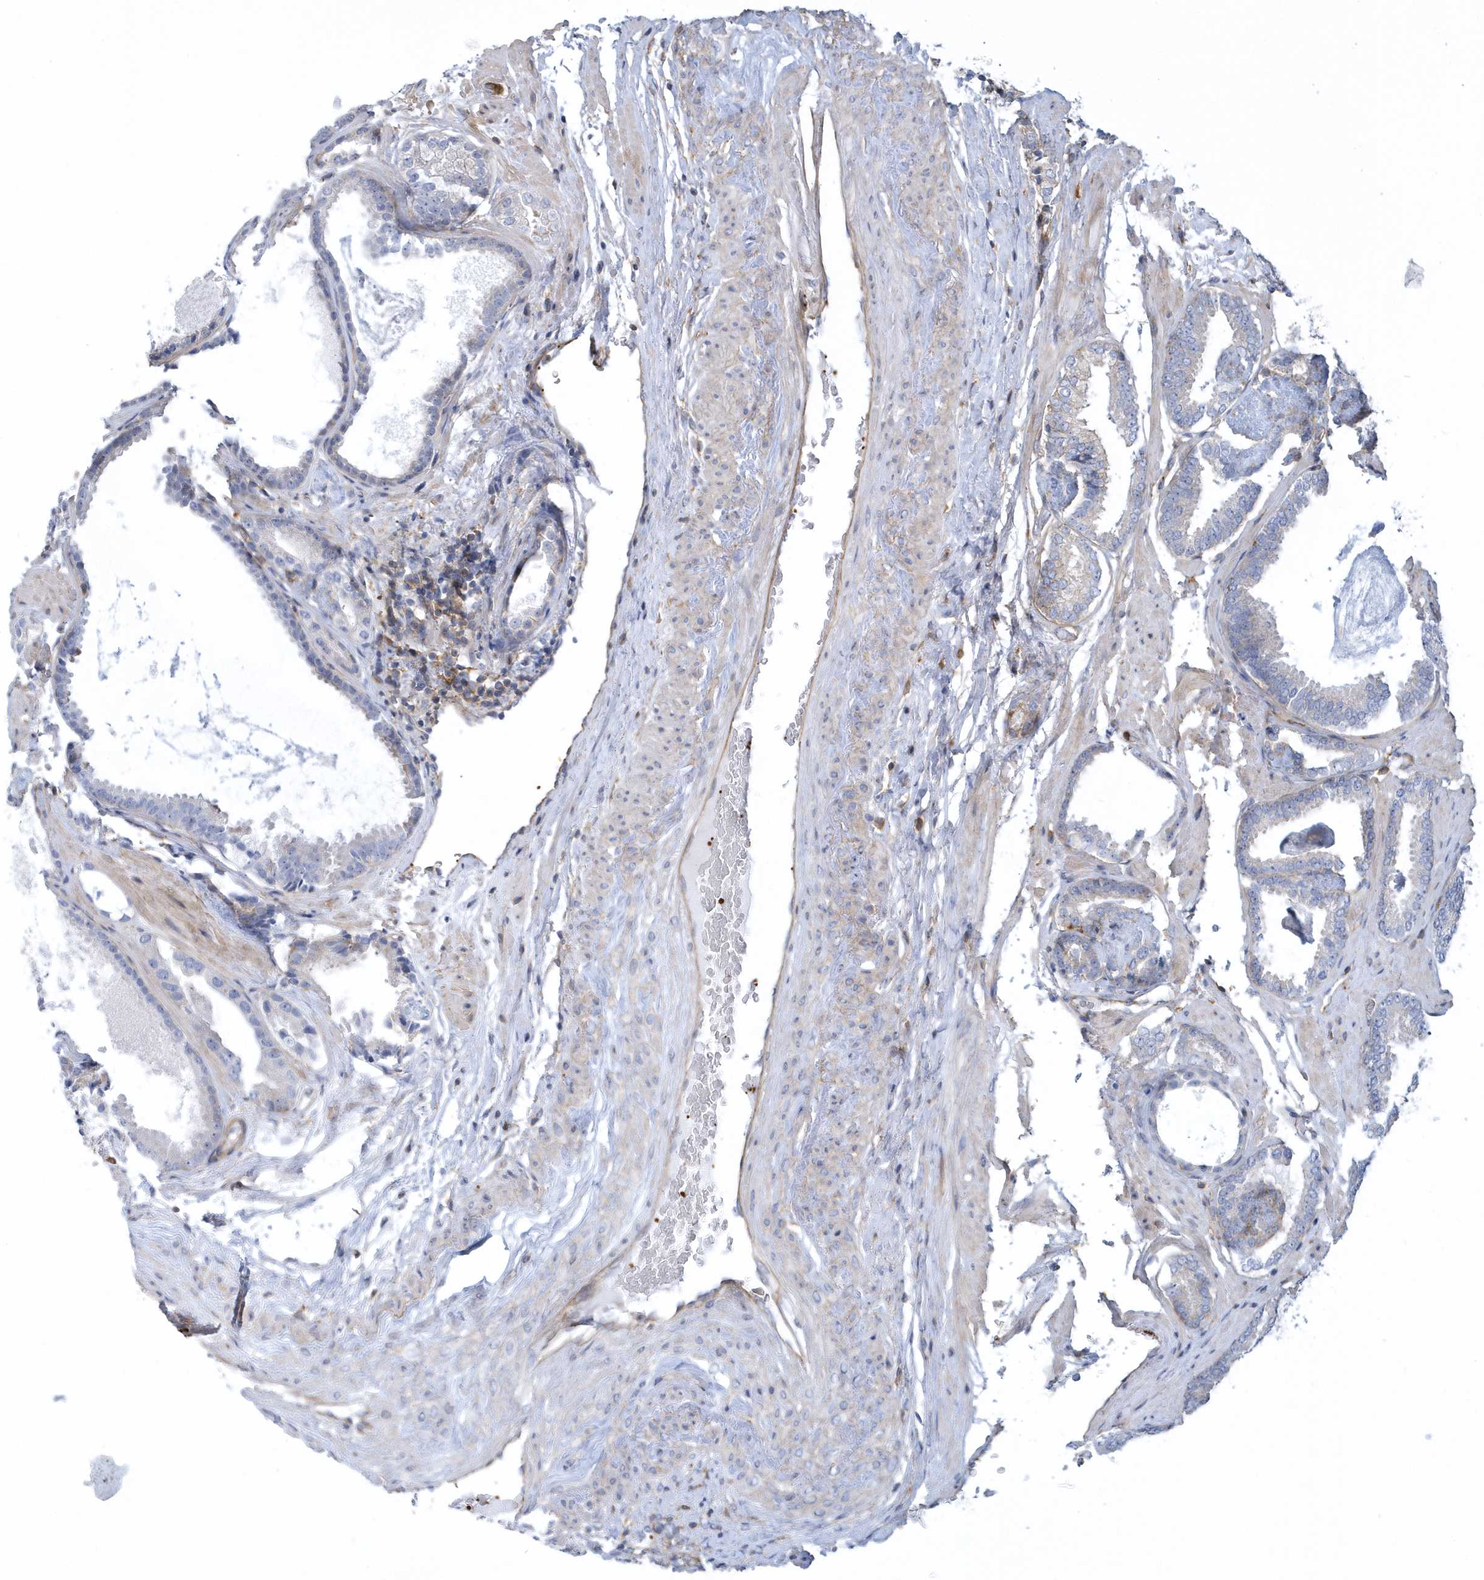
{"staining": {"intensity": "negative", "quantity": "none", "location": "none"}, "tissue": "prostate cancer", "cell_type": "Tumor cells", "image_type": "cancer", "snomed": [{"axis": "morphology", "description": "Adenocarcinoma, Low grade"}, {"axis": "topography", "description": "Prostate"}], "caption": "Micrograph shows no protein expression in tumor cells of prostate cancer tissue. Nuclei are stained in blue.", "gene": "ARAP2", "patient": {"sex": "male", "age": 71}}